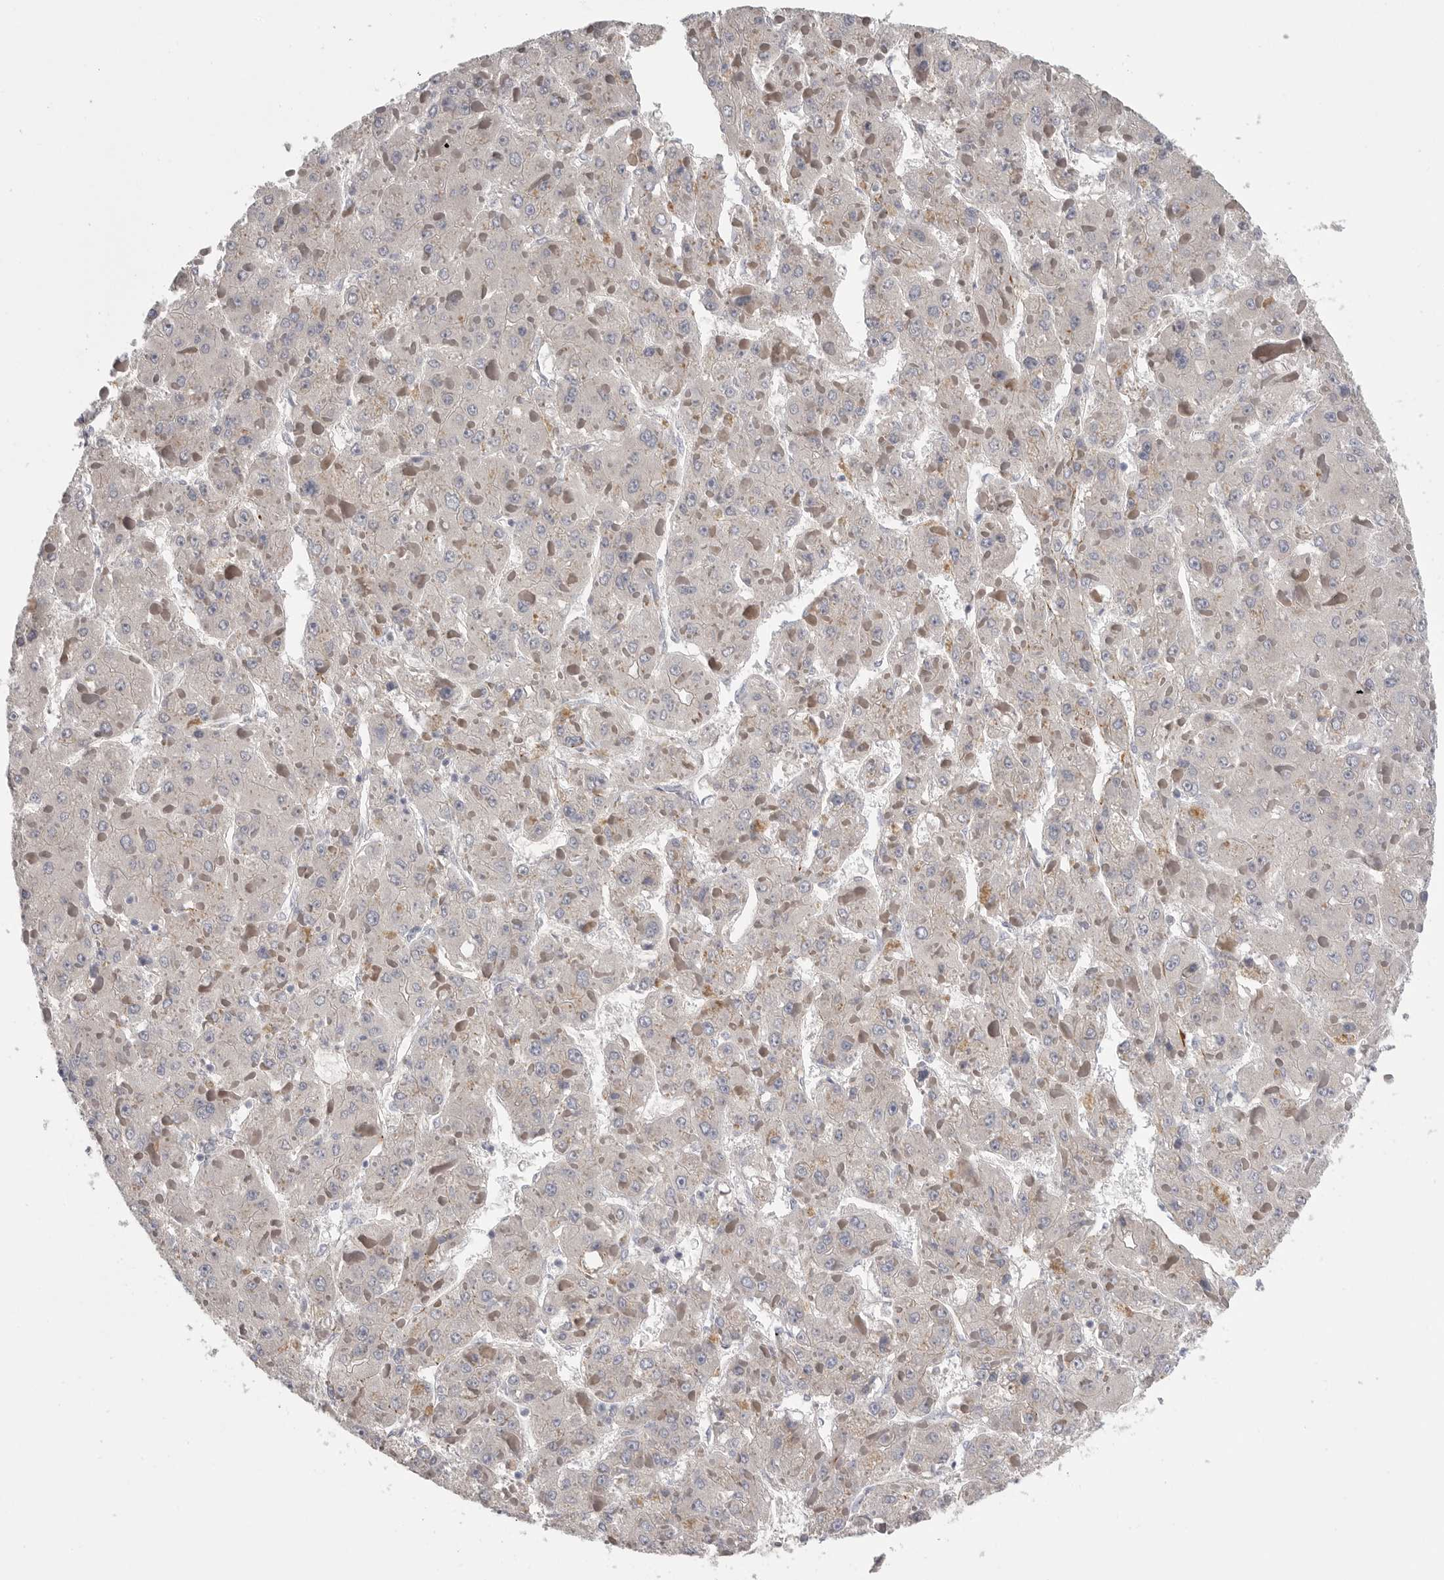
{"staining": {"intensity": "negative", "quantity": "none", "location": "none"}, "tissue": "liver cancer", "cell_type": "Tumor cells", "image_type": "cancer", "snomed": [{"axis": "morphology", "description": "Carcinoma, Hepatocellular, NOS"}, {"axis": "topography", "description": "Liver"}], "caption": "This histopathology image is of hepatocellular carcinoma (liver) stained with immunohistochemistry (IHC) to label a protein in brown with the nuclei are counter-stained blue. There is no positivity in tumor cells.", "gene": "SDC3", "patient": {"sex": "female", "age": 73}}